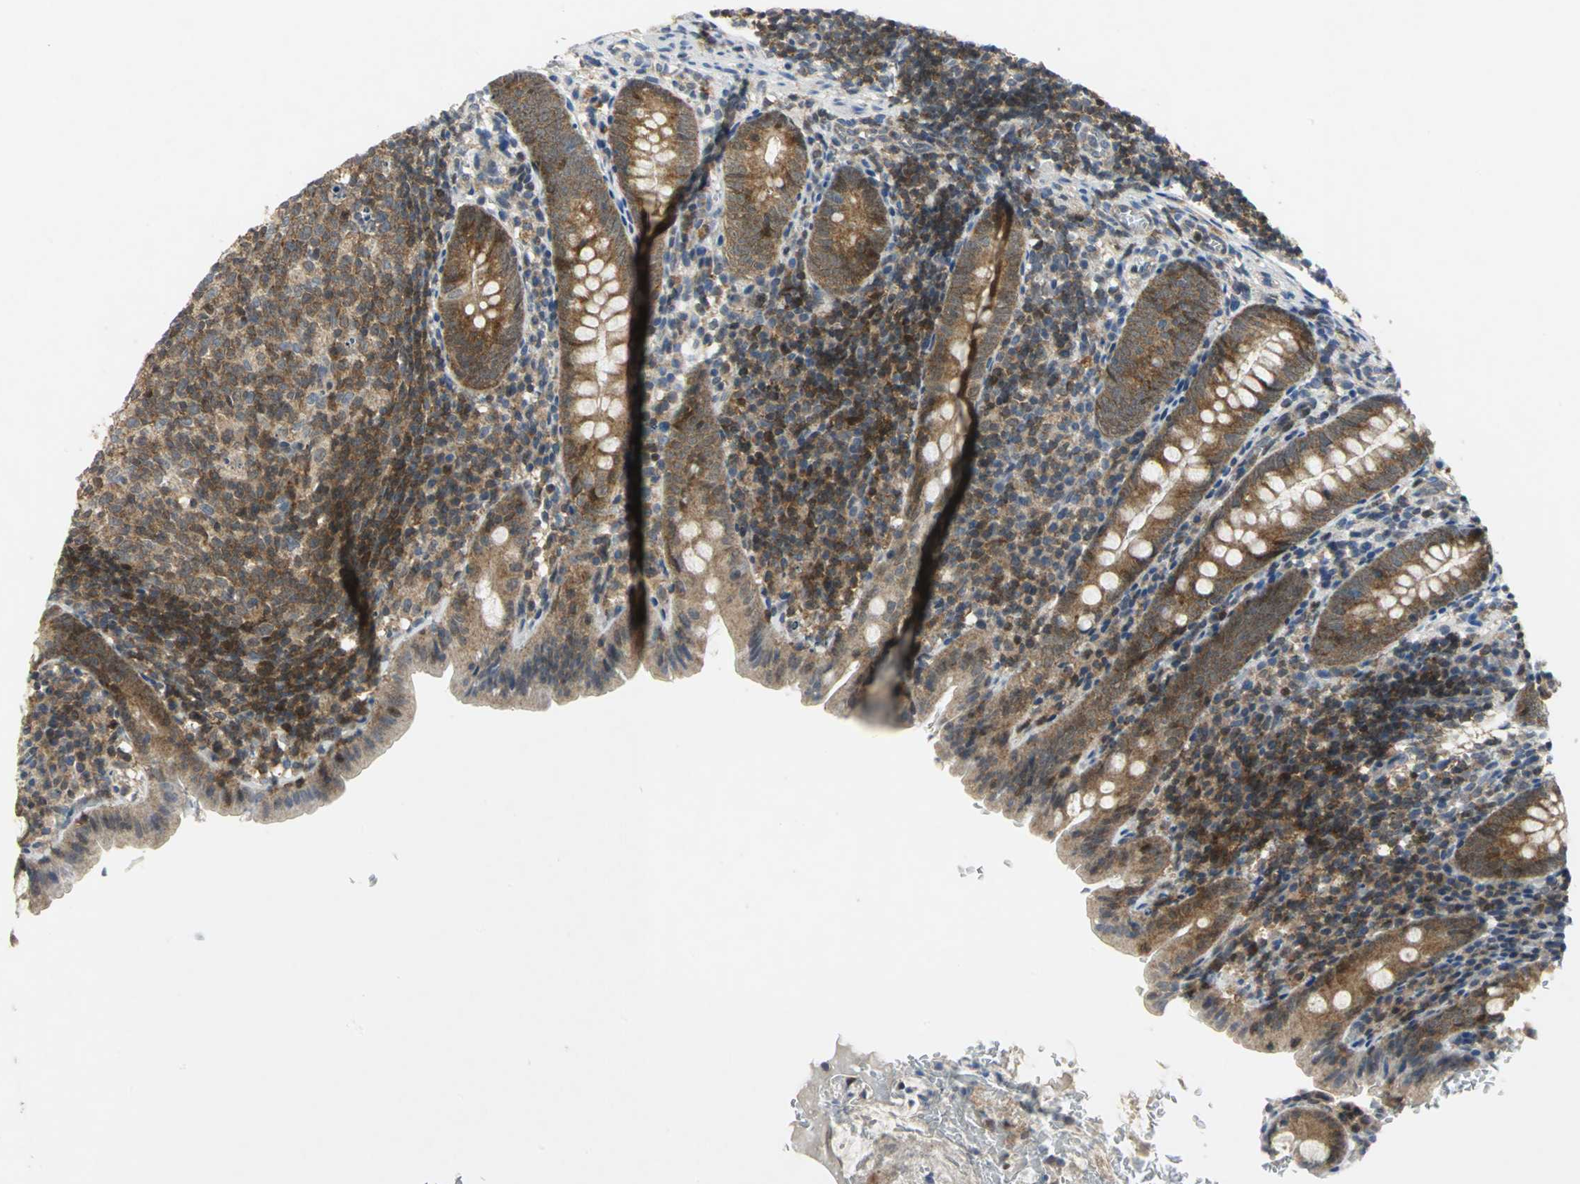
{"staining": {"intensity": "moderate", "quantity": ">75%", "location": "cytoplasmic/membranous"}, "tissue": "appendix", "cell_type": "Glandular cells", "image_type": "normal", "snomed": [{"axis": "morphology", "description": "Normal tissue, NOS"}, {"axis": "topography", "description": "Appendix"}], "caption": "An immunohistochemistry (IHC) histopathology image of benign tissue is shown. Protein staining in brown highlights moderate cytoplasmic/membranous positivity in appendix within glandular cells.", "gene": "PPIA", "patient": {"sex": "female", "age": 10}}